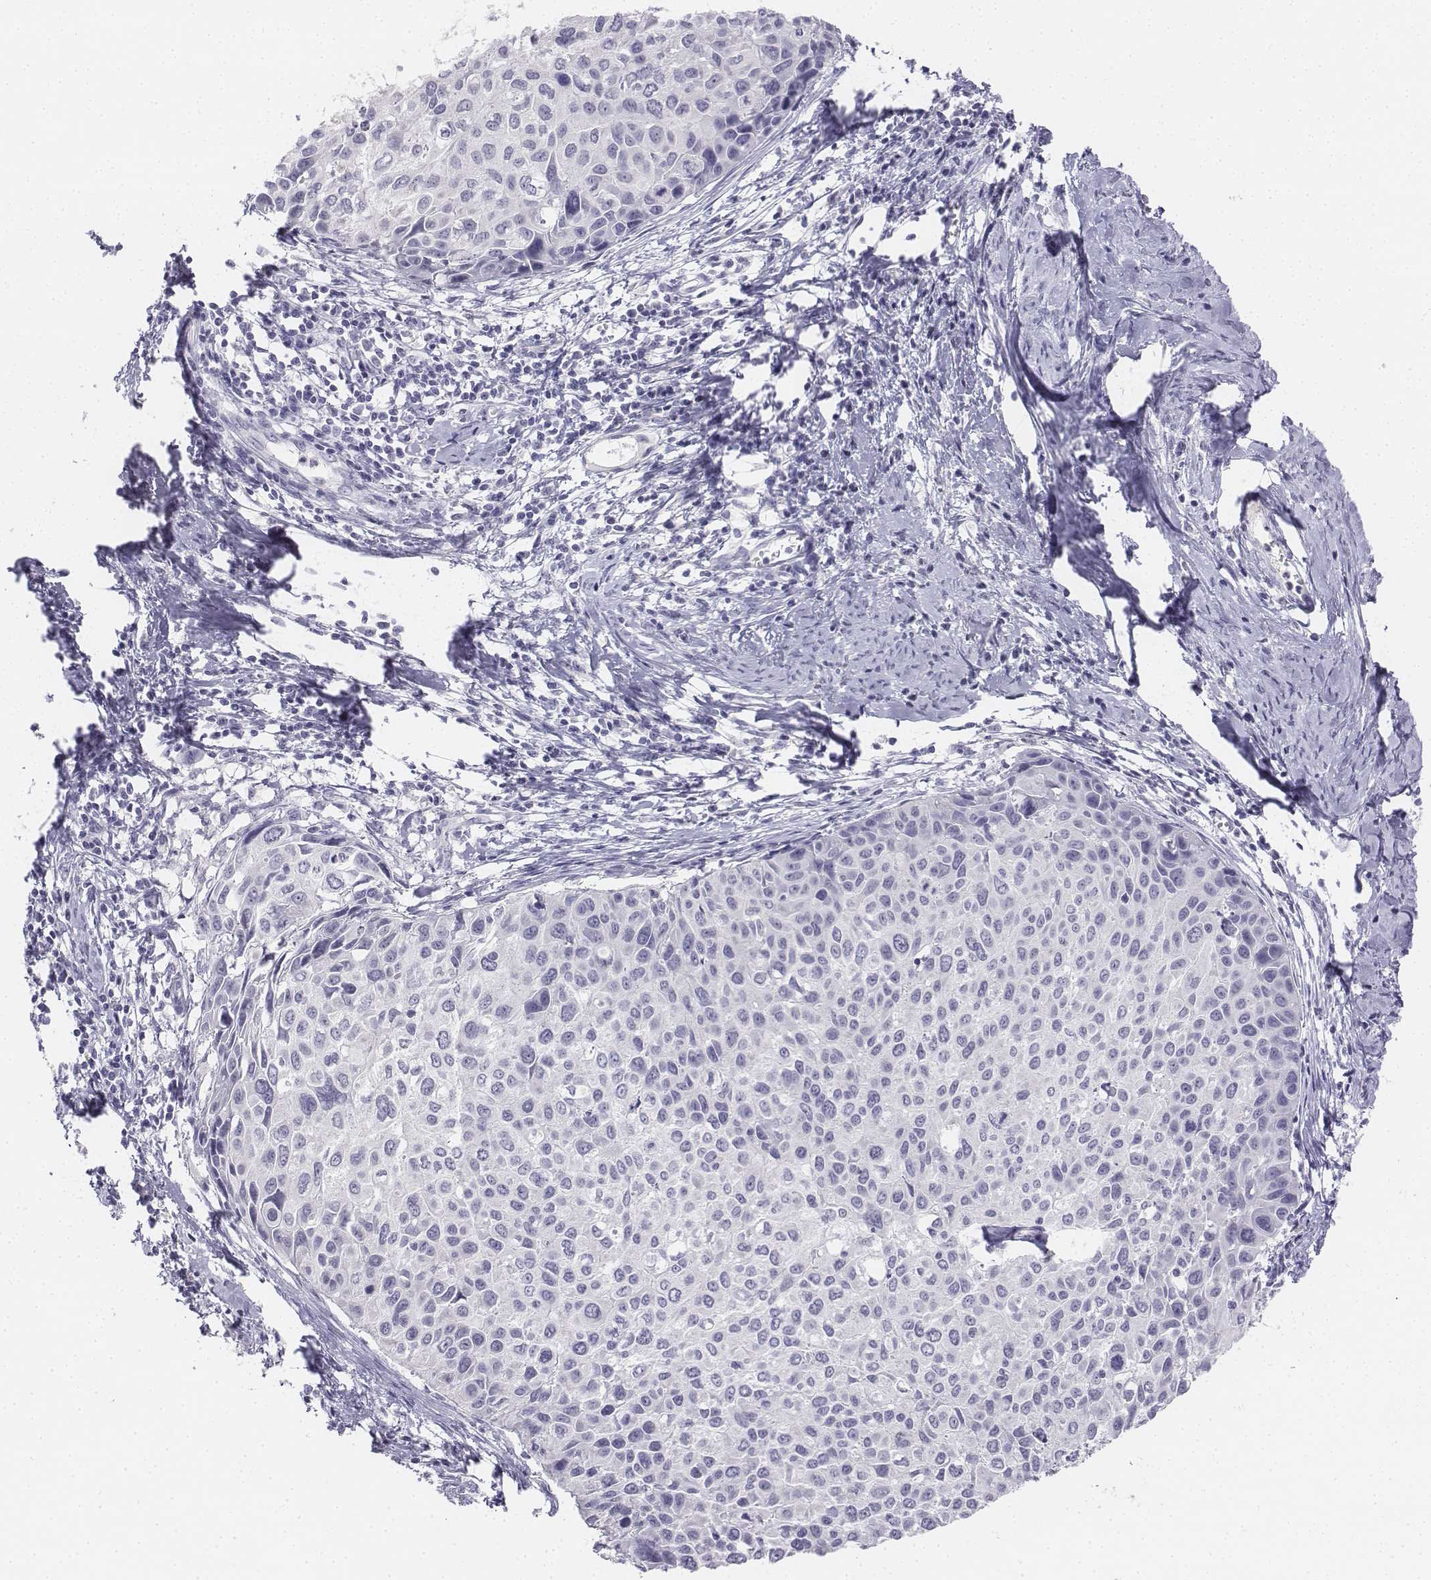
{"staining": {"intensity": "negative", "quantity": "none", "location": "none"}, "tissue": "cervical cancer", "cell_type": "Tumor cells", "image_type": "cancer", "snomed": [{"axis": "morphology", "description": "Squamous cell carcinoma, NOS"}, {"axis": "topography", "description": "Cervix"}], "caption": "High power microscopy histopathology image of an immunohistochemistry image of cervical cancer (squamous cell carcinoma), revealing no significant positivity in tumor cells. (DAB (3,3'-diaminobenzidine) immunohistochemistry (IHC), high magnification).", "gene": "UCN2", "patient": {"sex": "female", "age": 50}}